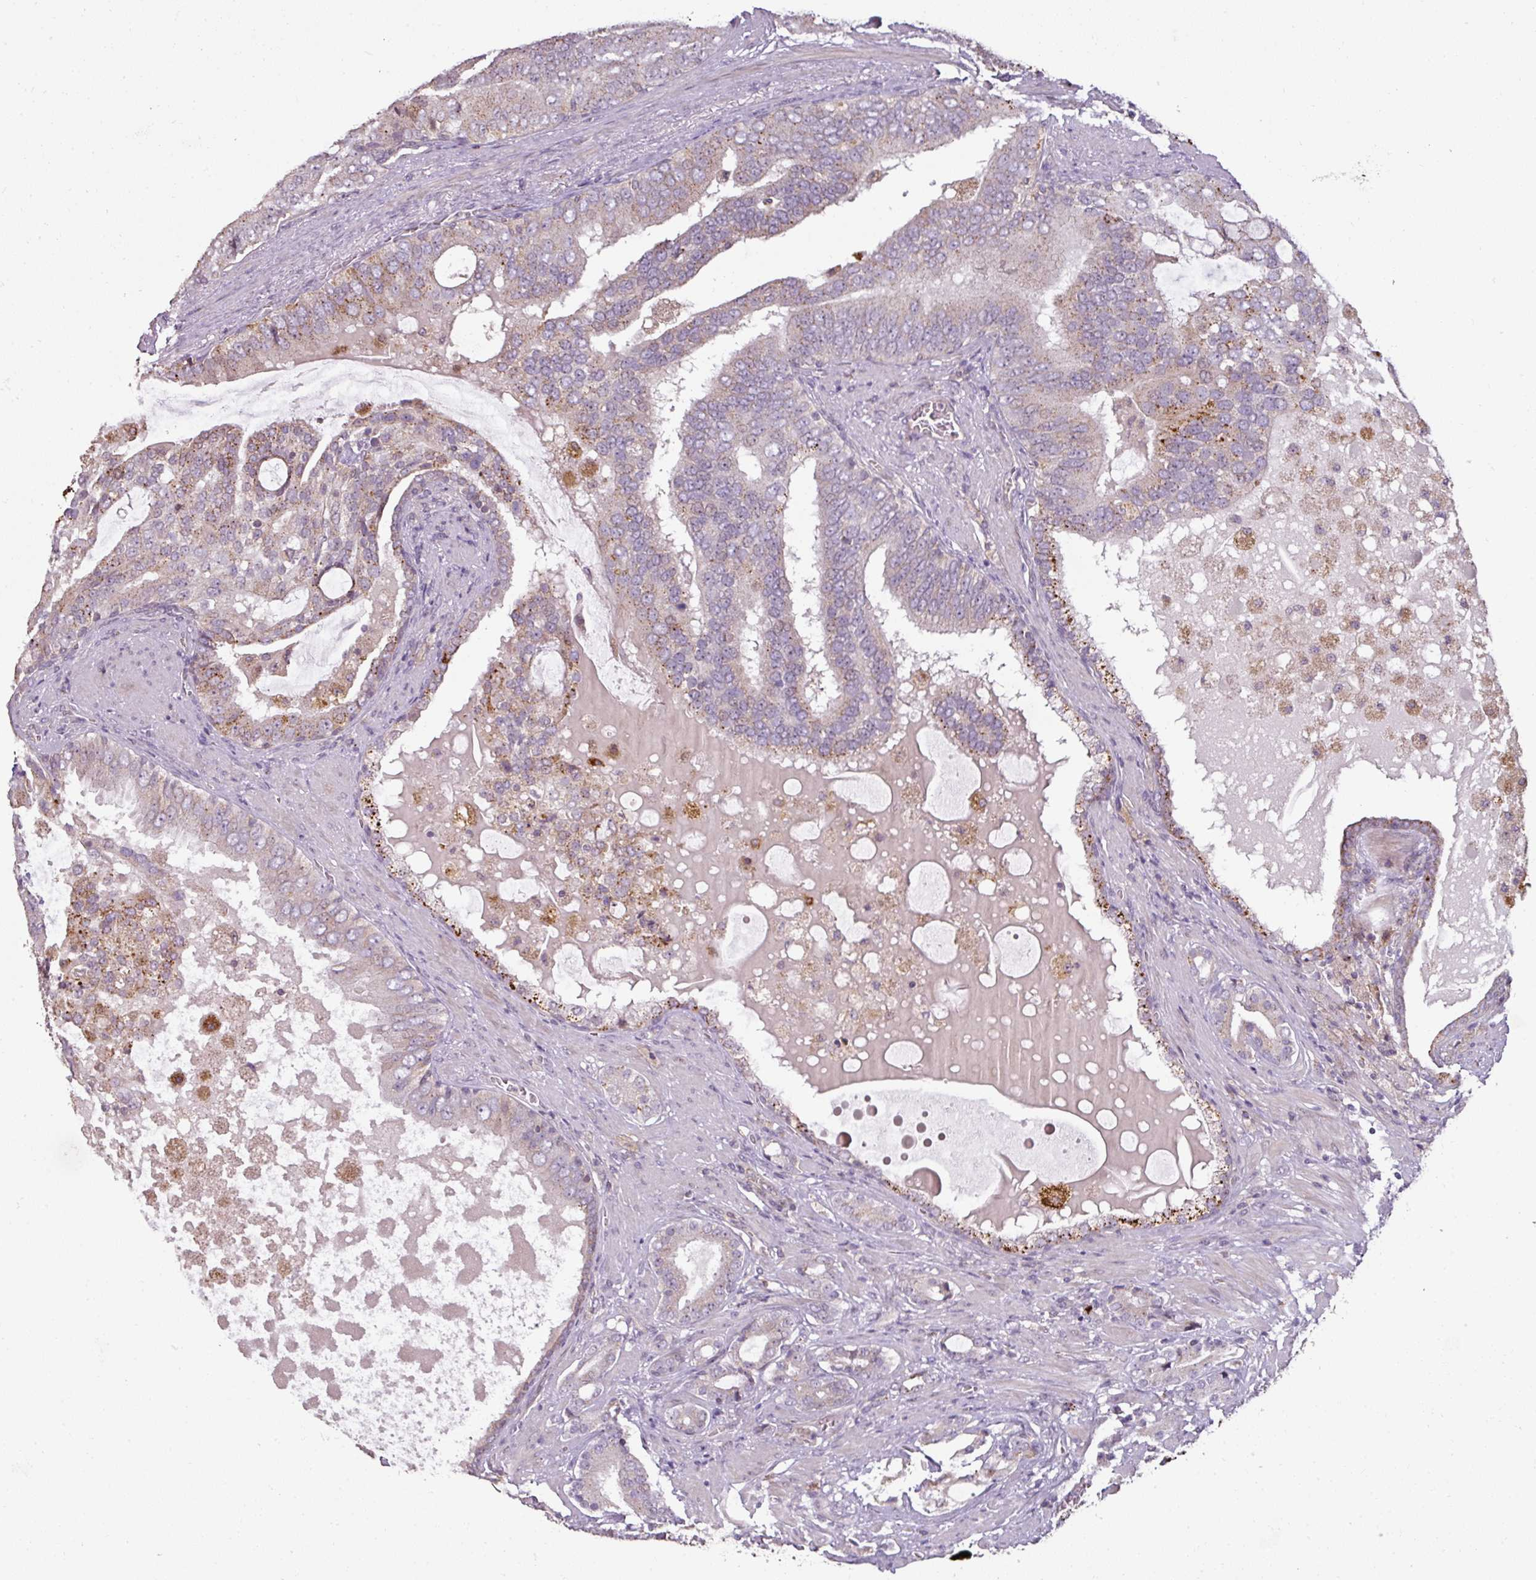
{"staining": {"intensity": "moderate", "quantity": "<25%", "location": "cytoplasmic/membranous"}, "tissue": "prostate cancer", "cell_type": "Tumor cells", "image_type": "cancer", "snomed": [{"axis": "morphology", "description": "Adenocarcinoma, High grade"}, {"axis": "topography", "description": "Prostate"}], "caption": "DAB immunohistochemical staining of human prostate cancer (adenocarcinoma (high-grade)) displays moderate cytoplasmic/membranous protein expression in about <25% of tumor cells.", "gene": "CXCR5", "patient": {"sex": "male", "age": 55}}